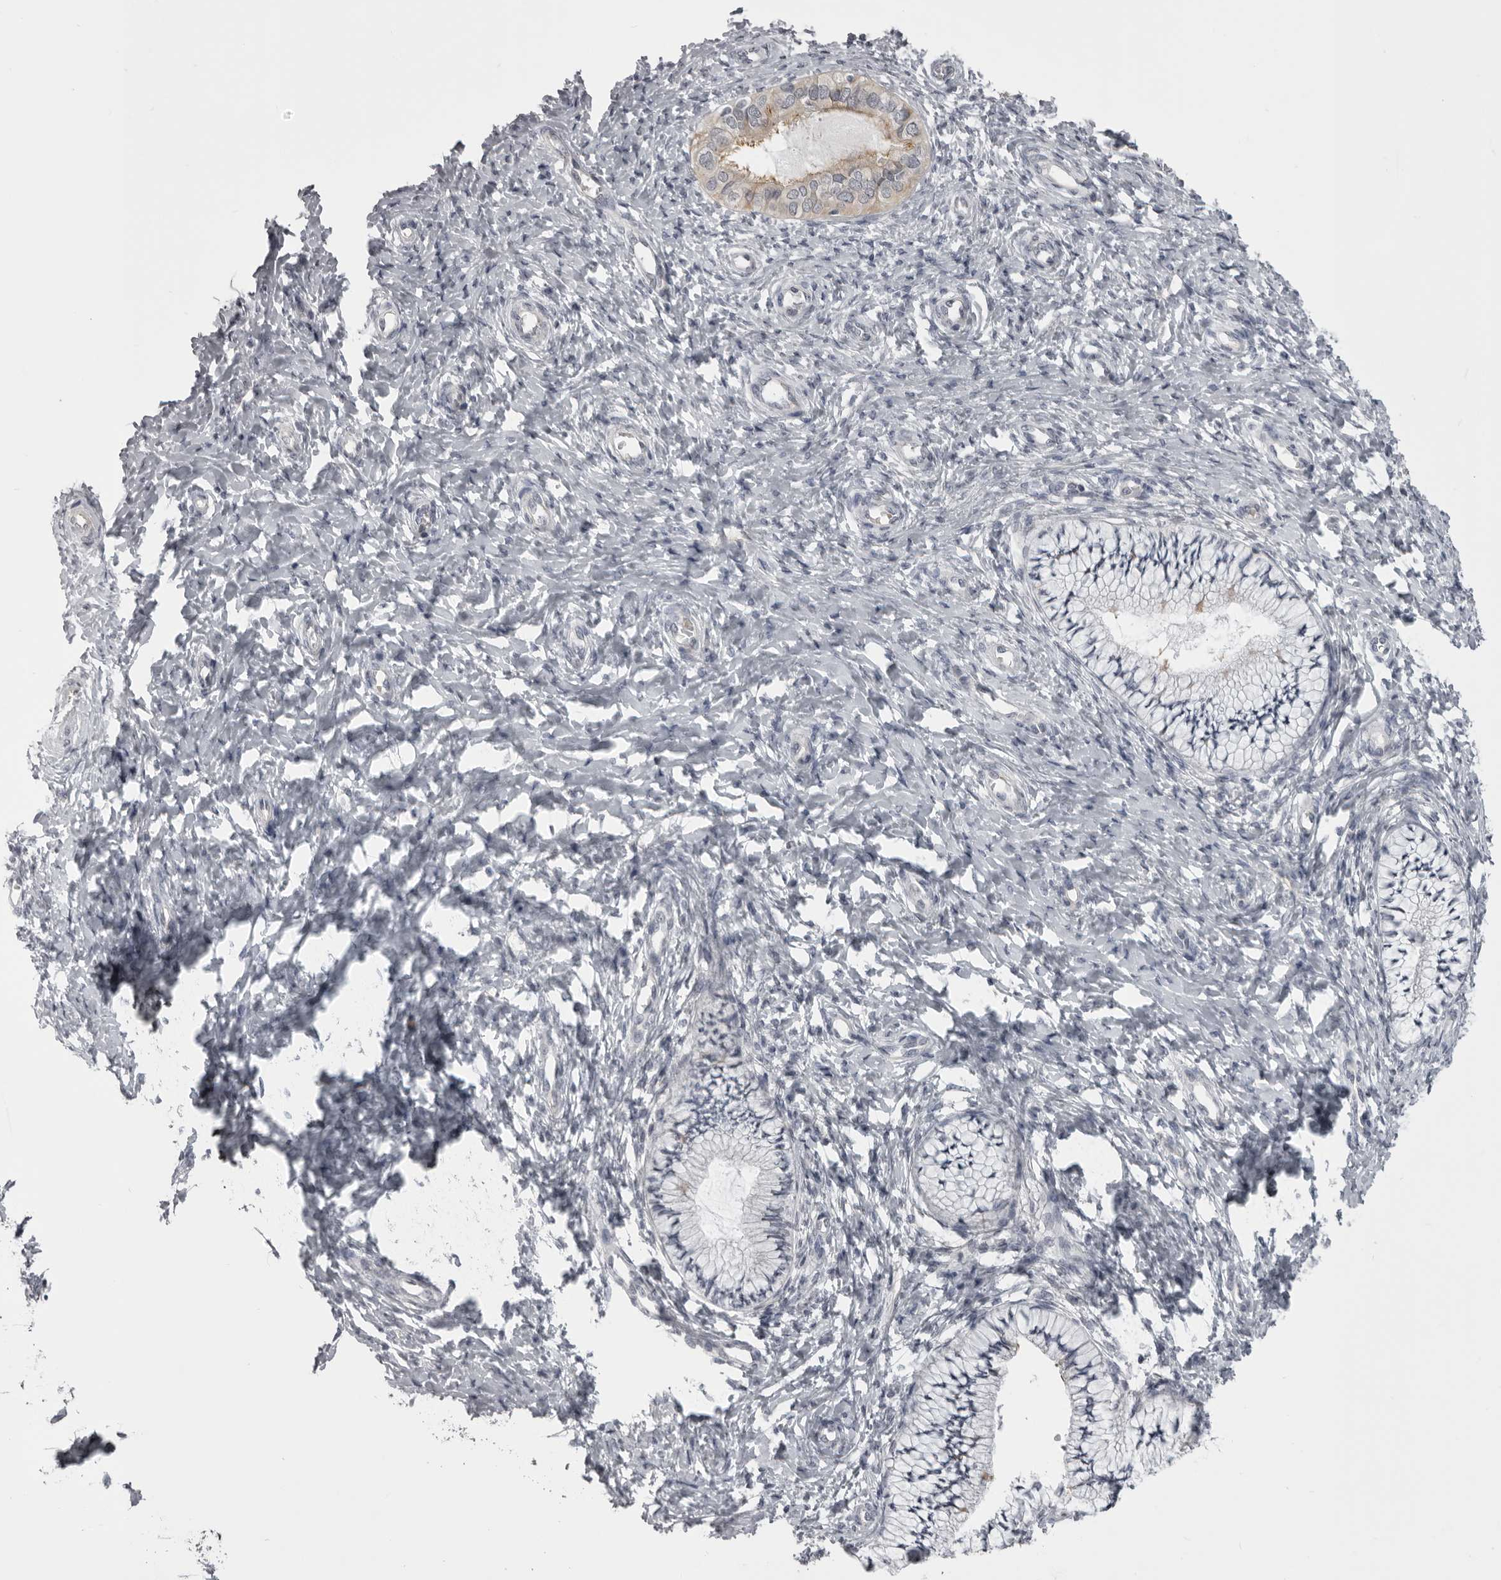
{"staining": {"intensity": "weak", "quantity": "25%-75%", "location": "cytoplasmic/membranous"}, "tissue": "cervix", "cell_type": "Glandular cells", "image_type": "normal", "snomed": [{"axis": "morphology", "description": "Normal tissue, NOS"}, {"axis": "topography", "description": "Cervix"}], "caption": "Immunohistochemistry image of benign cervix stained for a protein (brown), which shows low levels of weak cytoplasmic/membranous expression in approximately 25%-75% of glandular cells.", "gene": "EPHA10", "patient": {"sex": "female", "age": 36}}